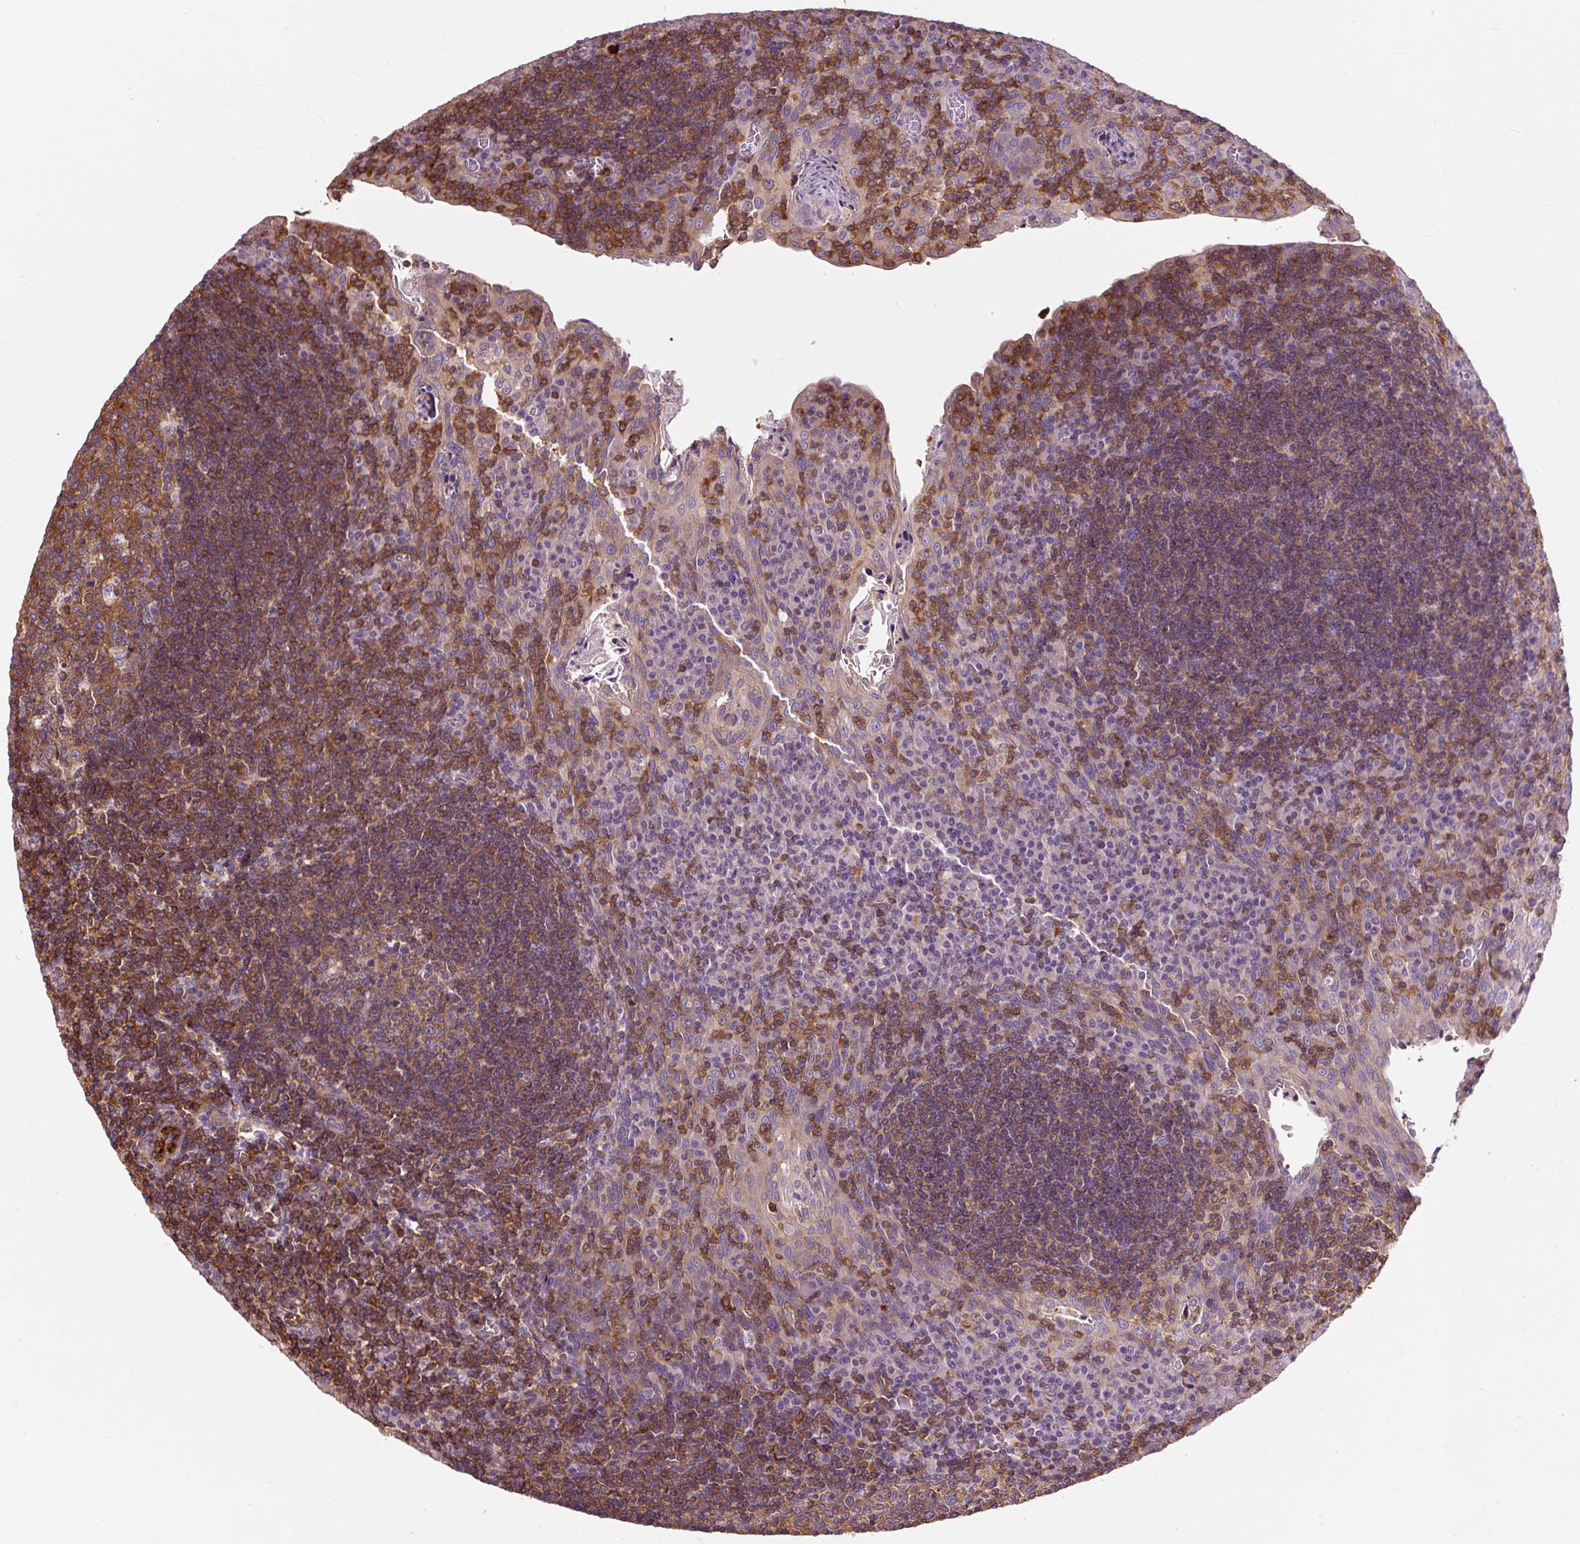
{"staining": {"intensity": "moderate", "quantity": ">75%", "location": "cytoplasmic/membranous"}, "tissue": "tonsil", "cell_type": "Germinal center cells", "image_type": "normal", "snomed": [{"axis": "morphology", "description": "Normal tissue, NOS"}, {"axis": "topography", "description": "Tonsil"}], "caption": "Immunohistochemistry (DAB) staining of benign human tonsil displays moderate cytoplasmic/membranous protein expression in approximately >75% of germinal center cells.", "gene": "CISD3", "patient": {"sex": "male", "age": 17}}